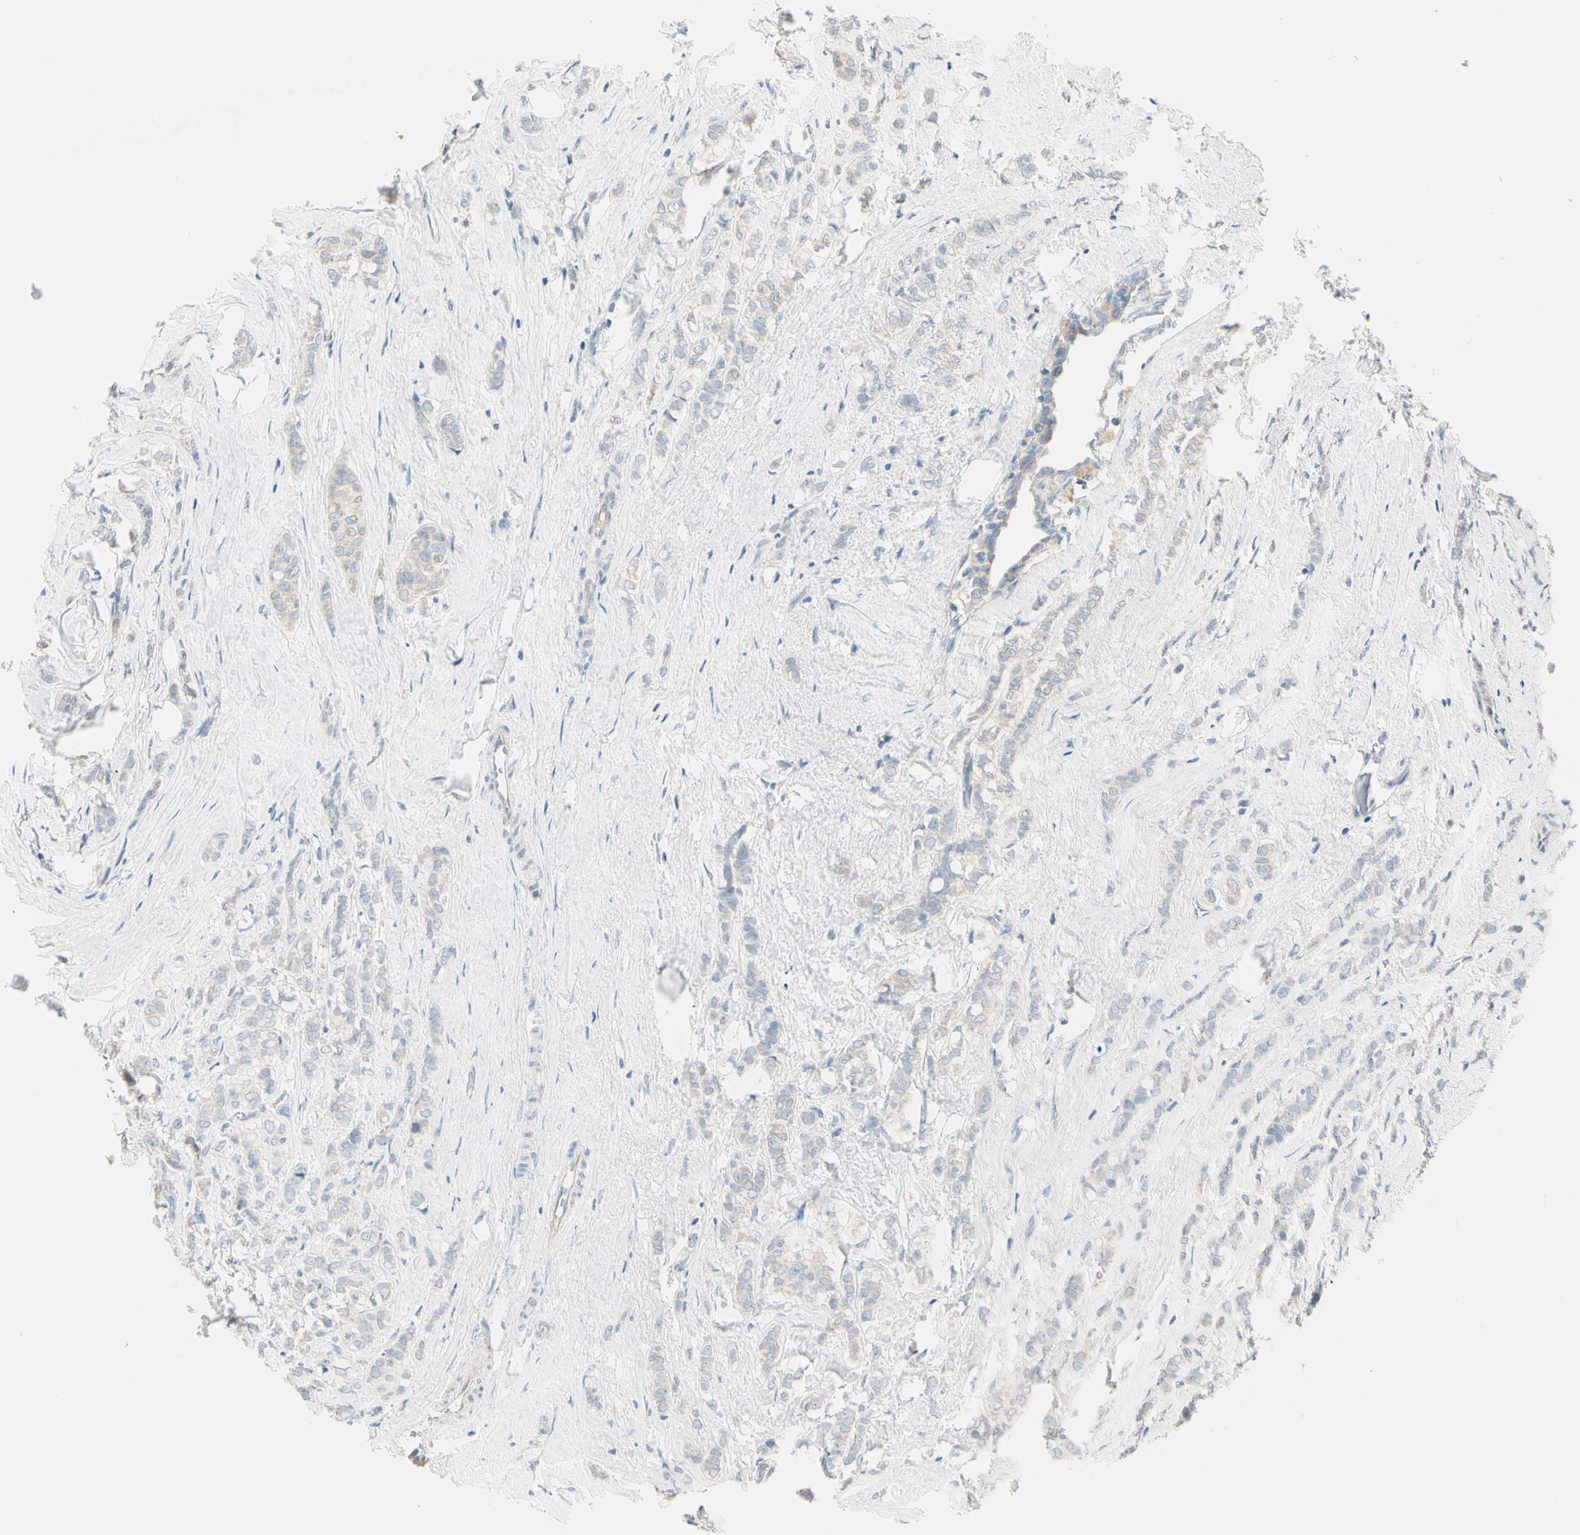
{"staining": {"intensity": "negative", "quantity": "none", "location": "none"}, "tissue": "breast cancer", "cell_type": "Tumor cells", "image_type": "cancer", "snomed": [{"axis": "morphology", "description": "Lobular carcinoma"}, {"axis": "topography", "description": "Breast"}], "caption": "Human breast cancer (lobular carcinoma) stained for a protein using immunohistochemistry (IHC) shows no staining in tumor cells.", "gene": "GPR153", "patient": {"sex": "female", "age": 60}}